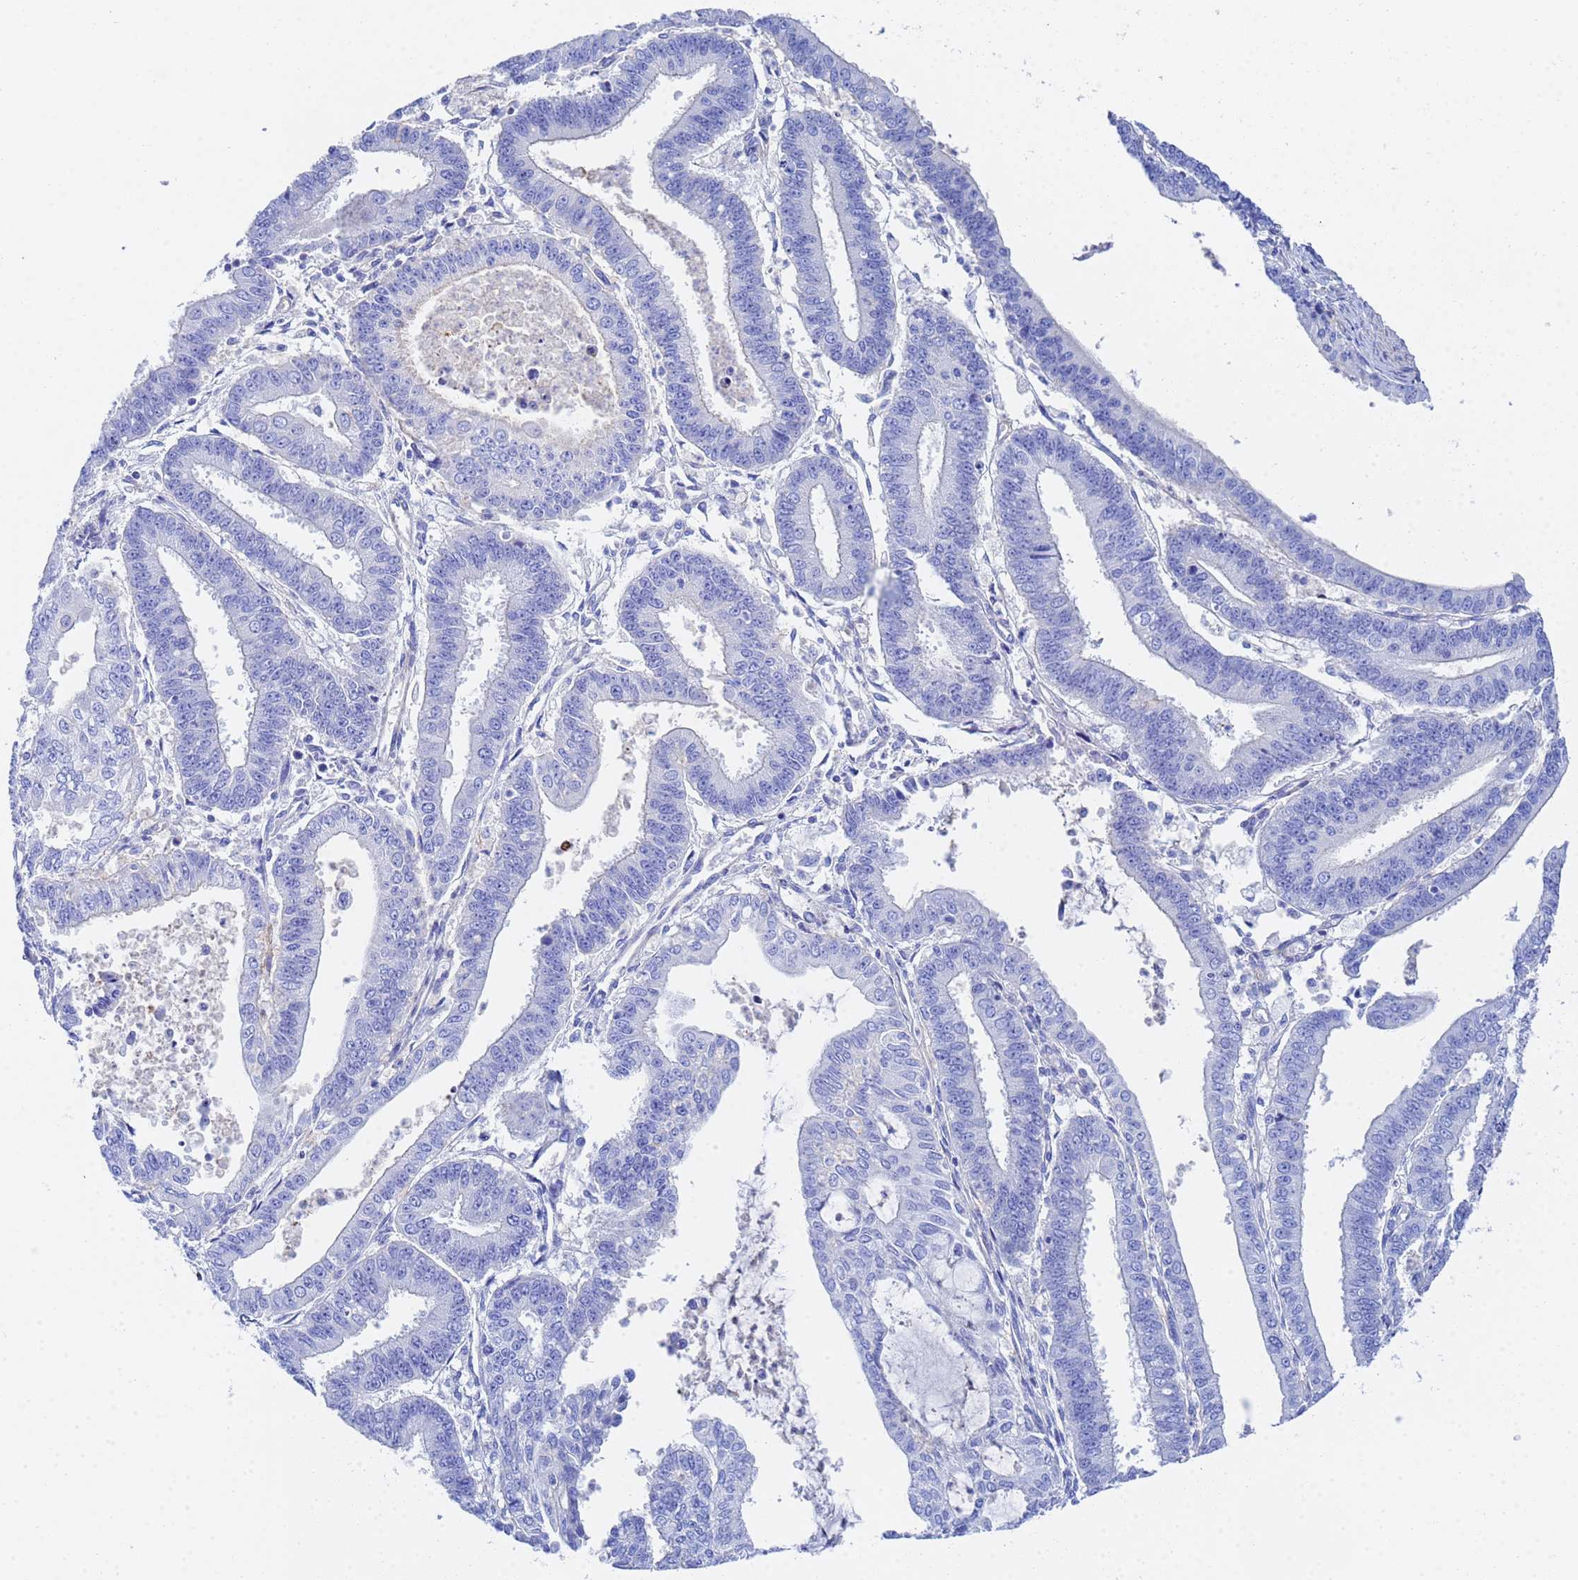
{"staining": {"intensity": "negative", "quantity": "none", "location": "none"}, "tissue": "endometrial cancer", "cell_type": "Tumor cells", "image_type": "cancer", "snomed": [{"axis": "morphology", "description": "Adenocarcinoma, NOS"}, {"axis": "topography", "description": "Endometrium"}], "caption": "Endometrial cancer (adenocarcinoma) stained for a protein using immunohistochemistry (IHC) displays no positivity tumor cells.", "gene": "CST4", "patient": {"sex": "female", "age": 73}}